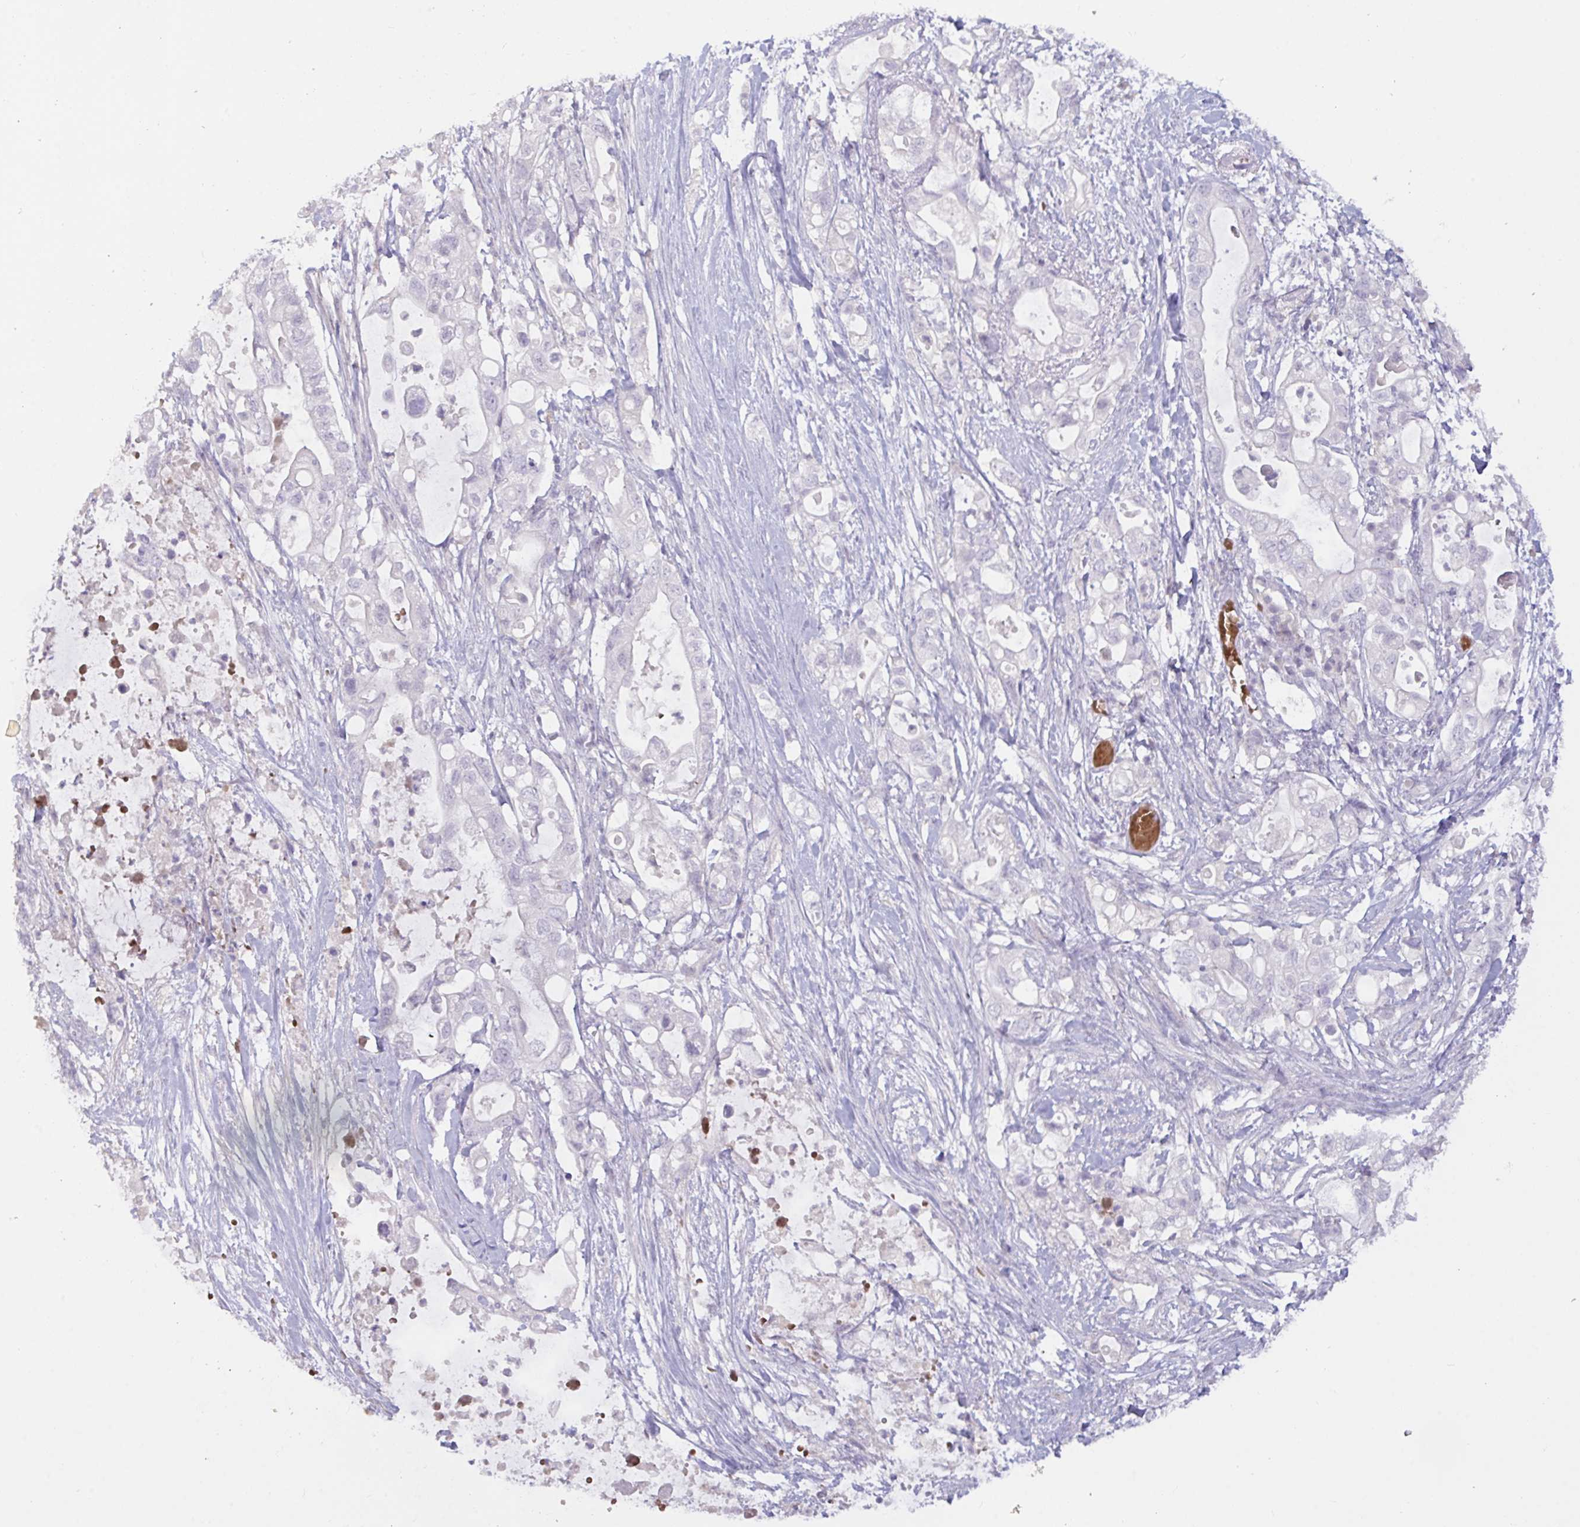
{"staining": {"intensity": "negative", "quantity": "none", "location": "none"}, "tissue": "pancreatic cancer", "cell_type": "Tumor cells", "image_type": "cancer", "snomed": [{"axis": "morphology", "description": "Adenocarcinoma, NOS"}, {"axis": "topography", "description": "Pancreas"}], "caption": "This is an IHC histopathology image of adenocarcinoma (pancreatic). There is no expression in tumor cells.", "gene": "RFPL4B", "patient": {"sex": "female", "age": 72}}